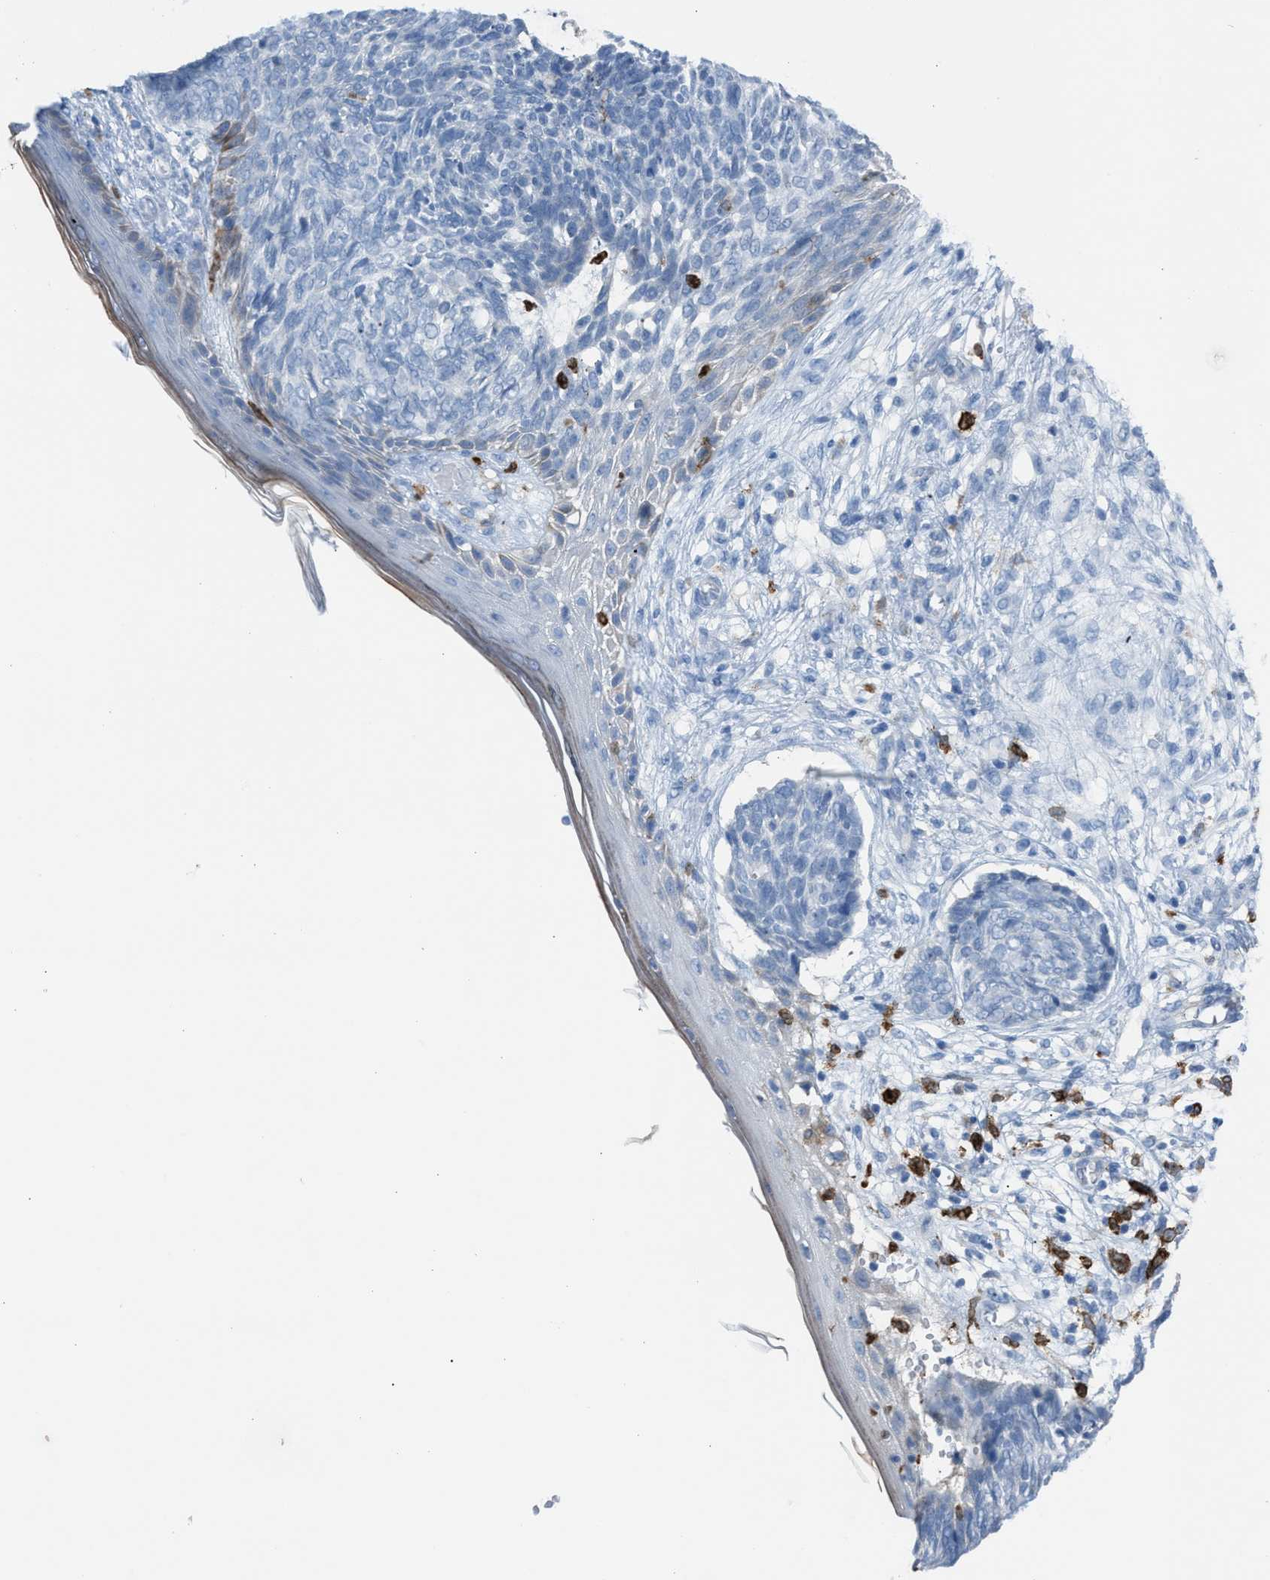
{"staining": {"intensity": "negative", "quantity": "none", "location": "none"}, "tissue": "skin cancer", "cell_type": "Tumor cells", "image_type": "cancer", "snomed": [{"axis": "morphology", "description": "Basal cell carcinoma"}, {"axis": "topography", "description": "Skin"}], "caption": "Protein analysis of skin cancer (basal cell carcinoma) shows no significant positivity in tumor cells.", "gene": "CLEC10A", "patient": {"sex": "female", "age": 84}}